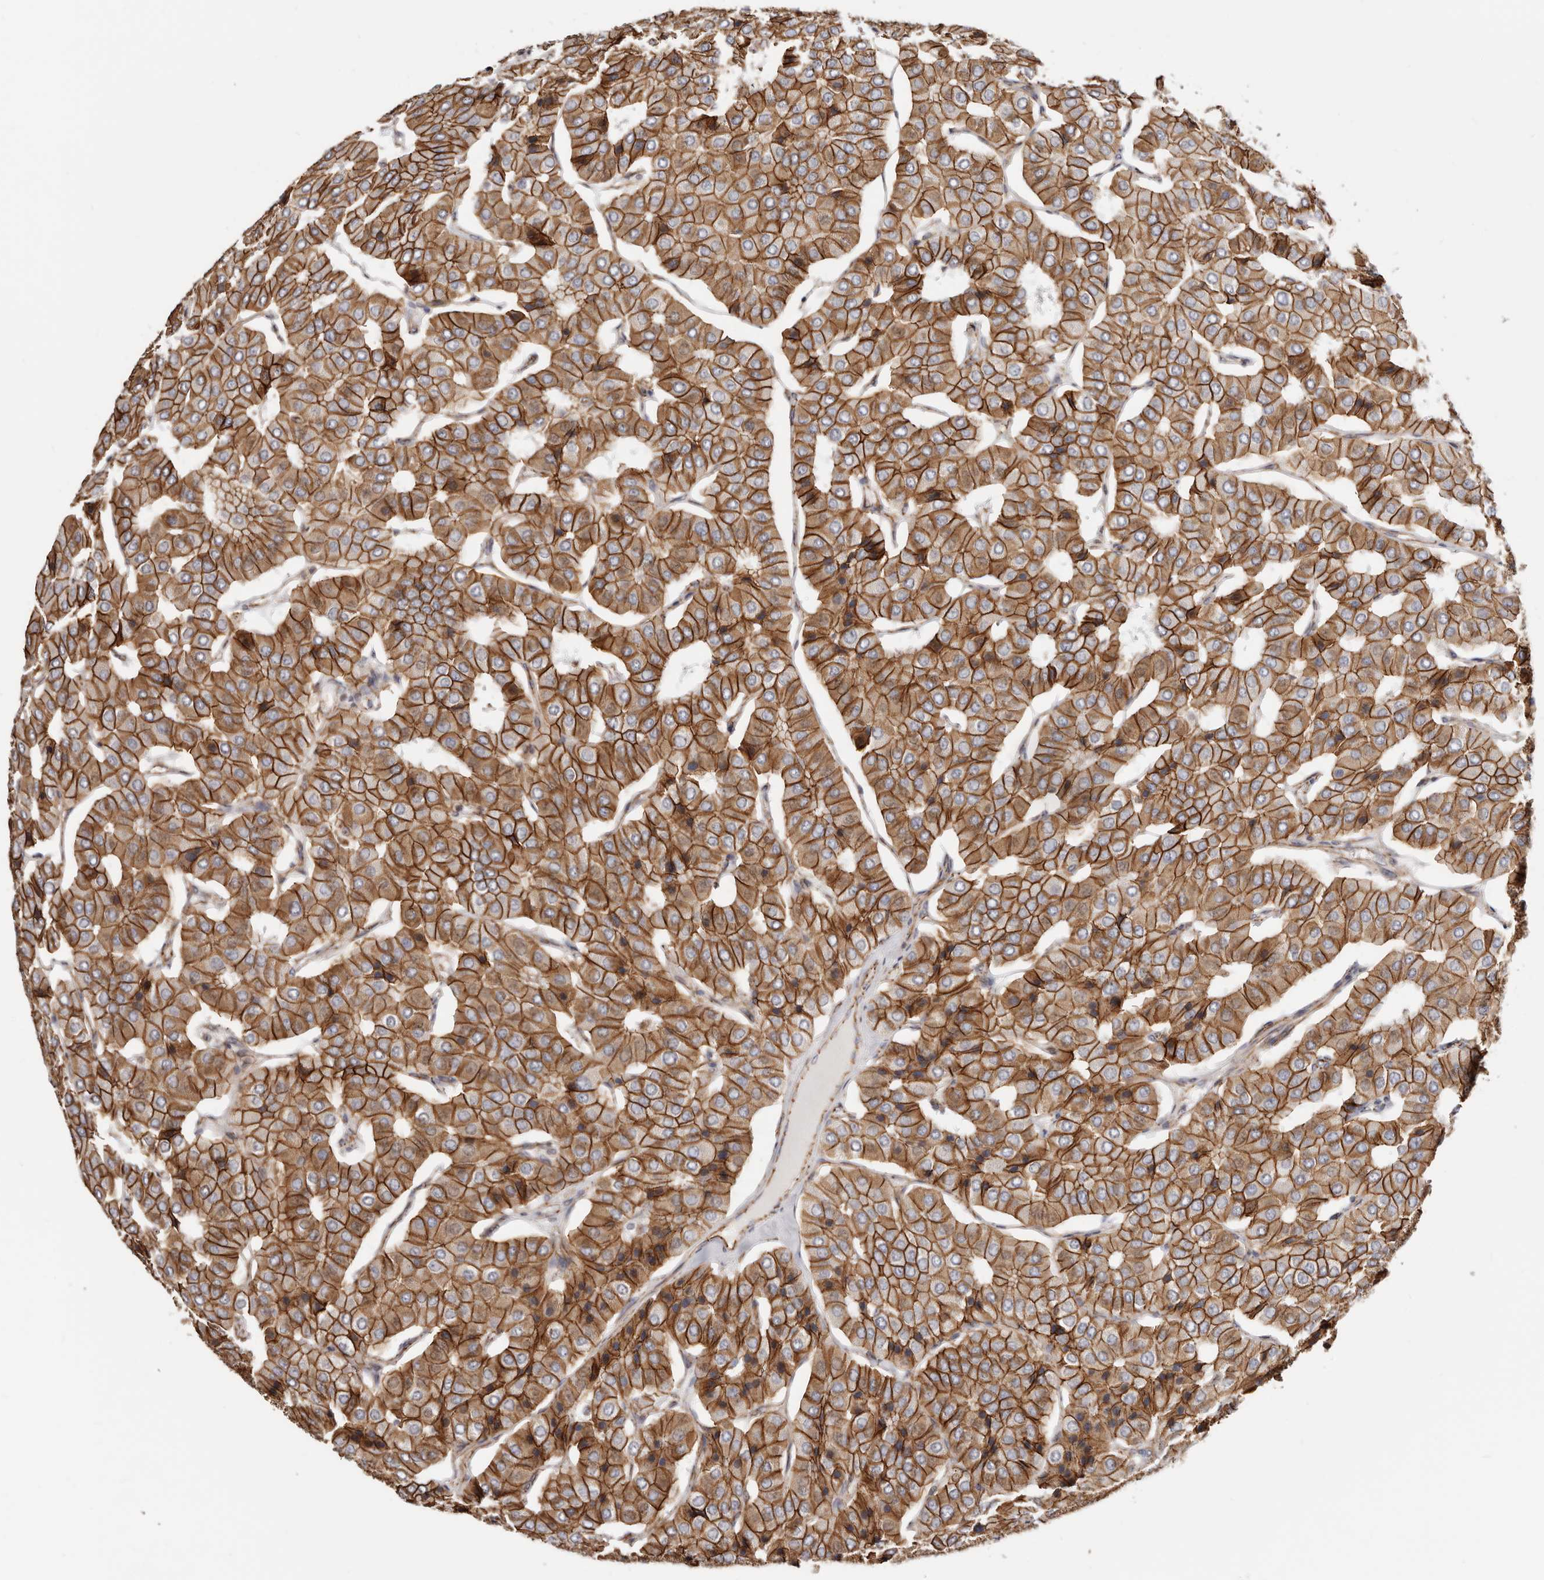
{"staining": {"intensity": "strong", "quantity": ">75%", "location": "cytoplasmic/membranous"}, "tissue": "parathyroid gland", "cell_type": "Glandular cells", "image_type": "normal", "snomed": [{"axis": "morphology", "description": "Normal tissue, NOS"}, {"axis": "morphology", "description": "Adenoma, NOS"}, {"axis": "topography", "description": "Parathyroid gland"}], "caption": "Immunohistochemical staining of benign parathyroid gland displays high levels of strong cytoplasmic/membranous positivity in about >75% of glandular cells. (brown staining indicates protein expression, while blue staining denotes nuclei).", "gene": "CTNNB1", "patient": {"sex": "female", "age": 86}}